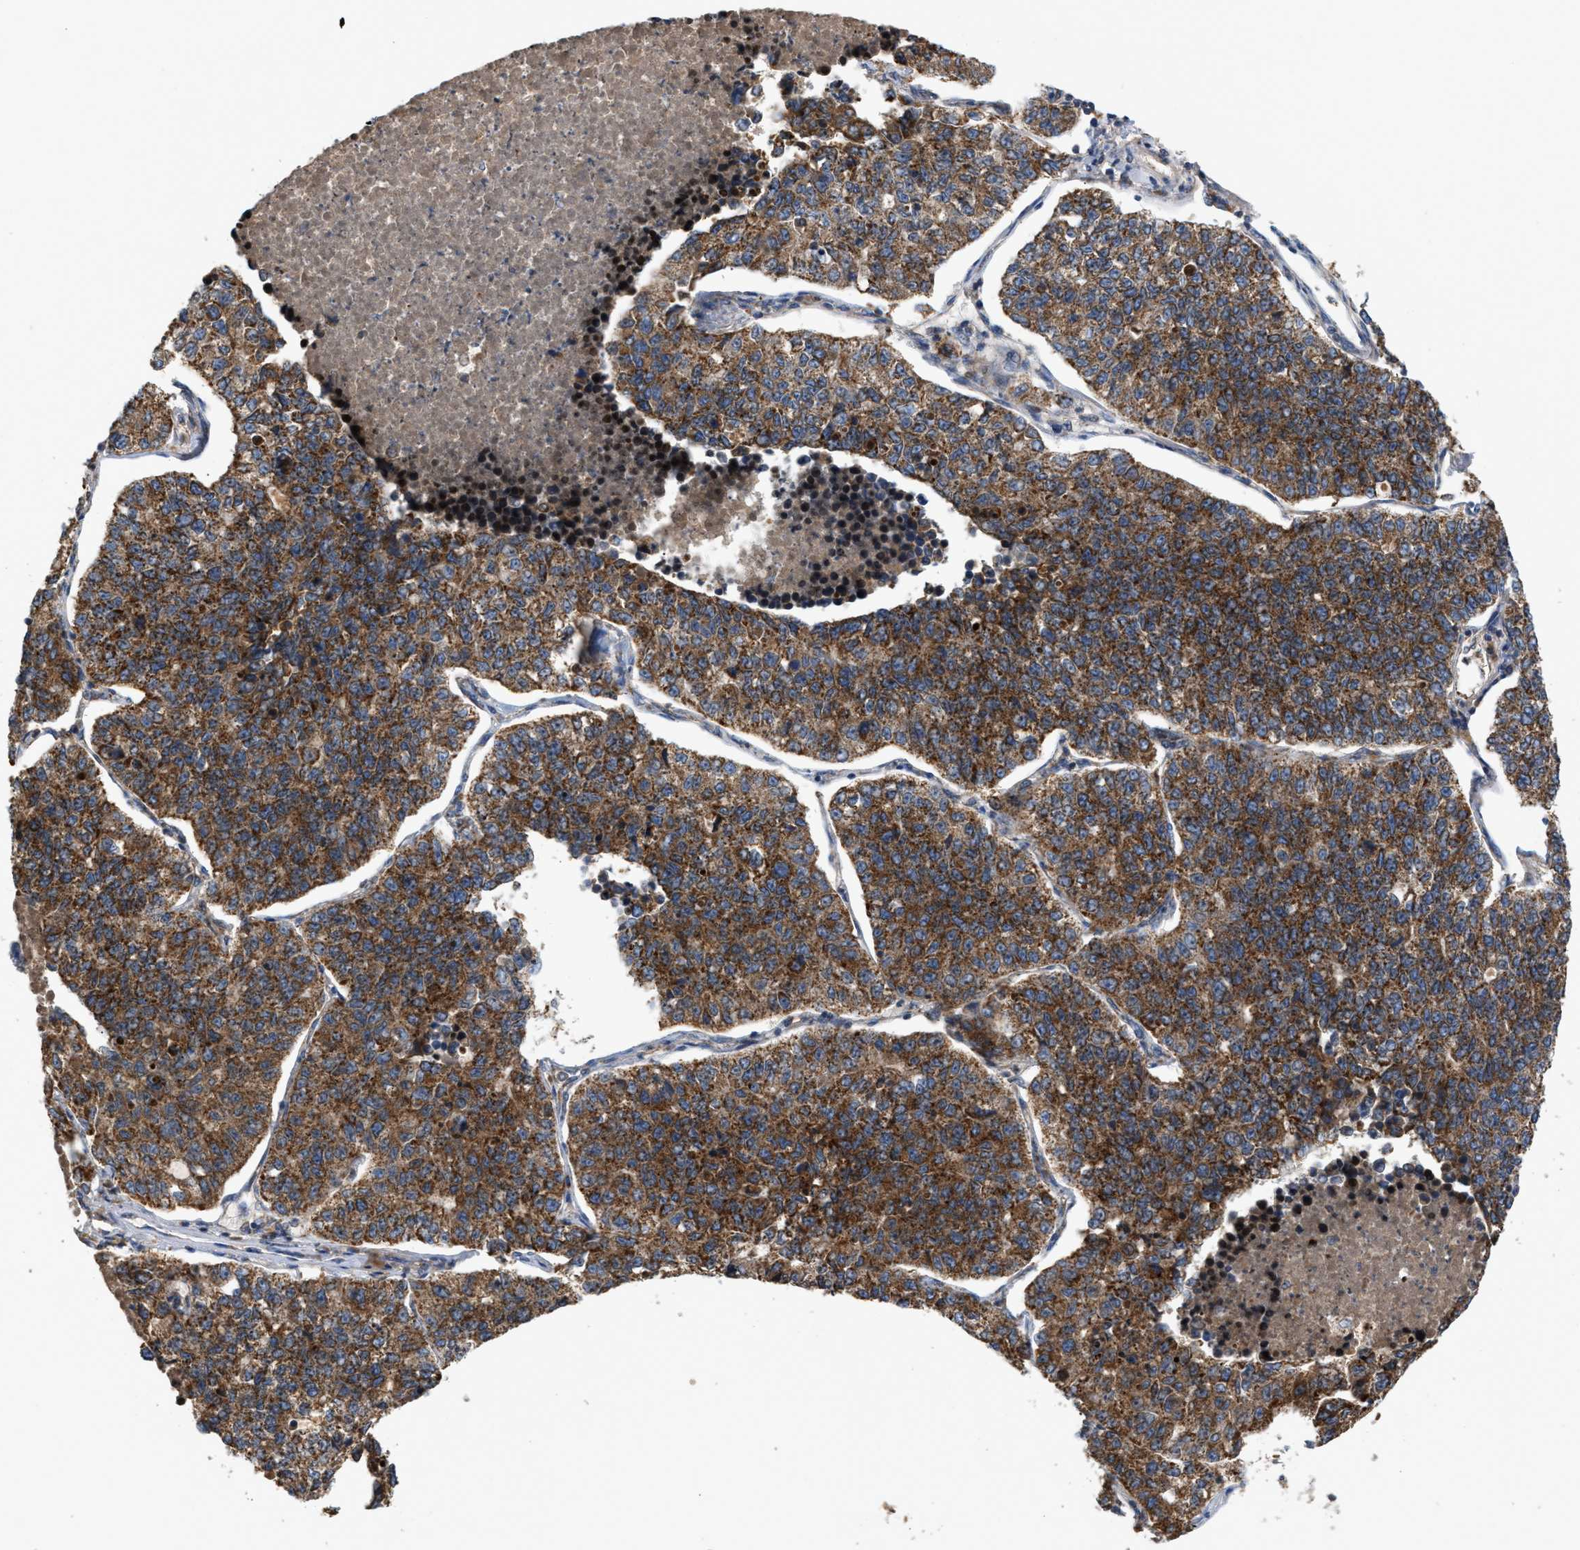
{"staining": {"intensity": "strong", "quantity": ">75%", "location": "cytoplasmic/membranous"}, "tissue": "lung cancer", "cell_type": "Tumor cells", "image_type": "cancer", "snomed": [{"axis": "morphology", "description": "Adenocarcinoma, NOS"}, {"axis": "topography", "description": "Lung"}], "caption": "A photomicrograph of human lung cancer (adenocarcinoma) stained for a protein exhibits strong cytoplasmic/membranous brown staining in tumor cells.", "gene": "TACO1", "patient": {"sex": "male", "age": 49}}